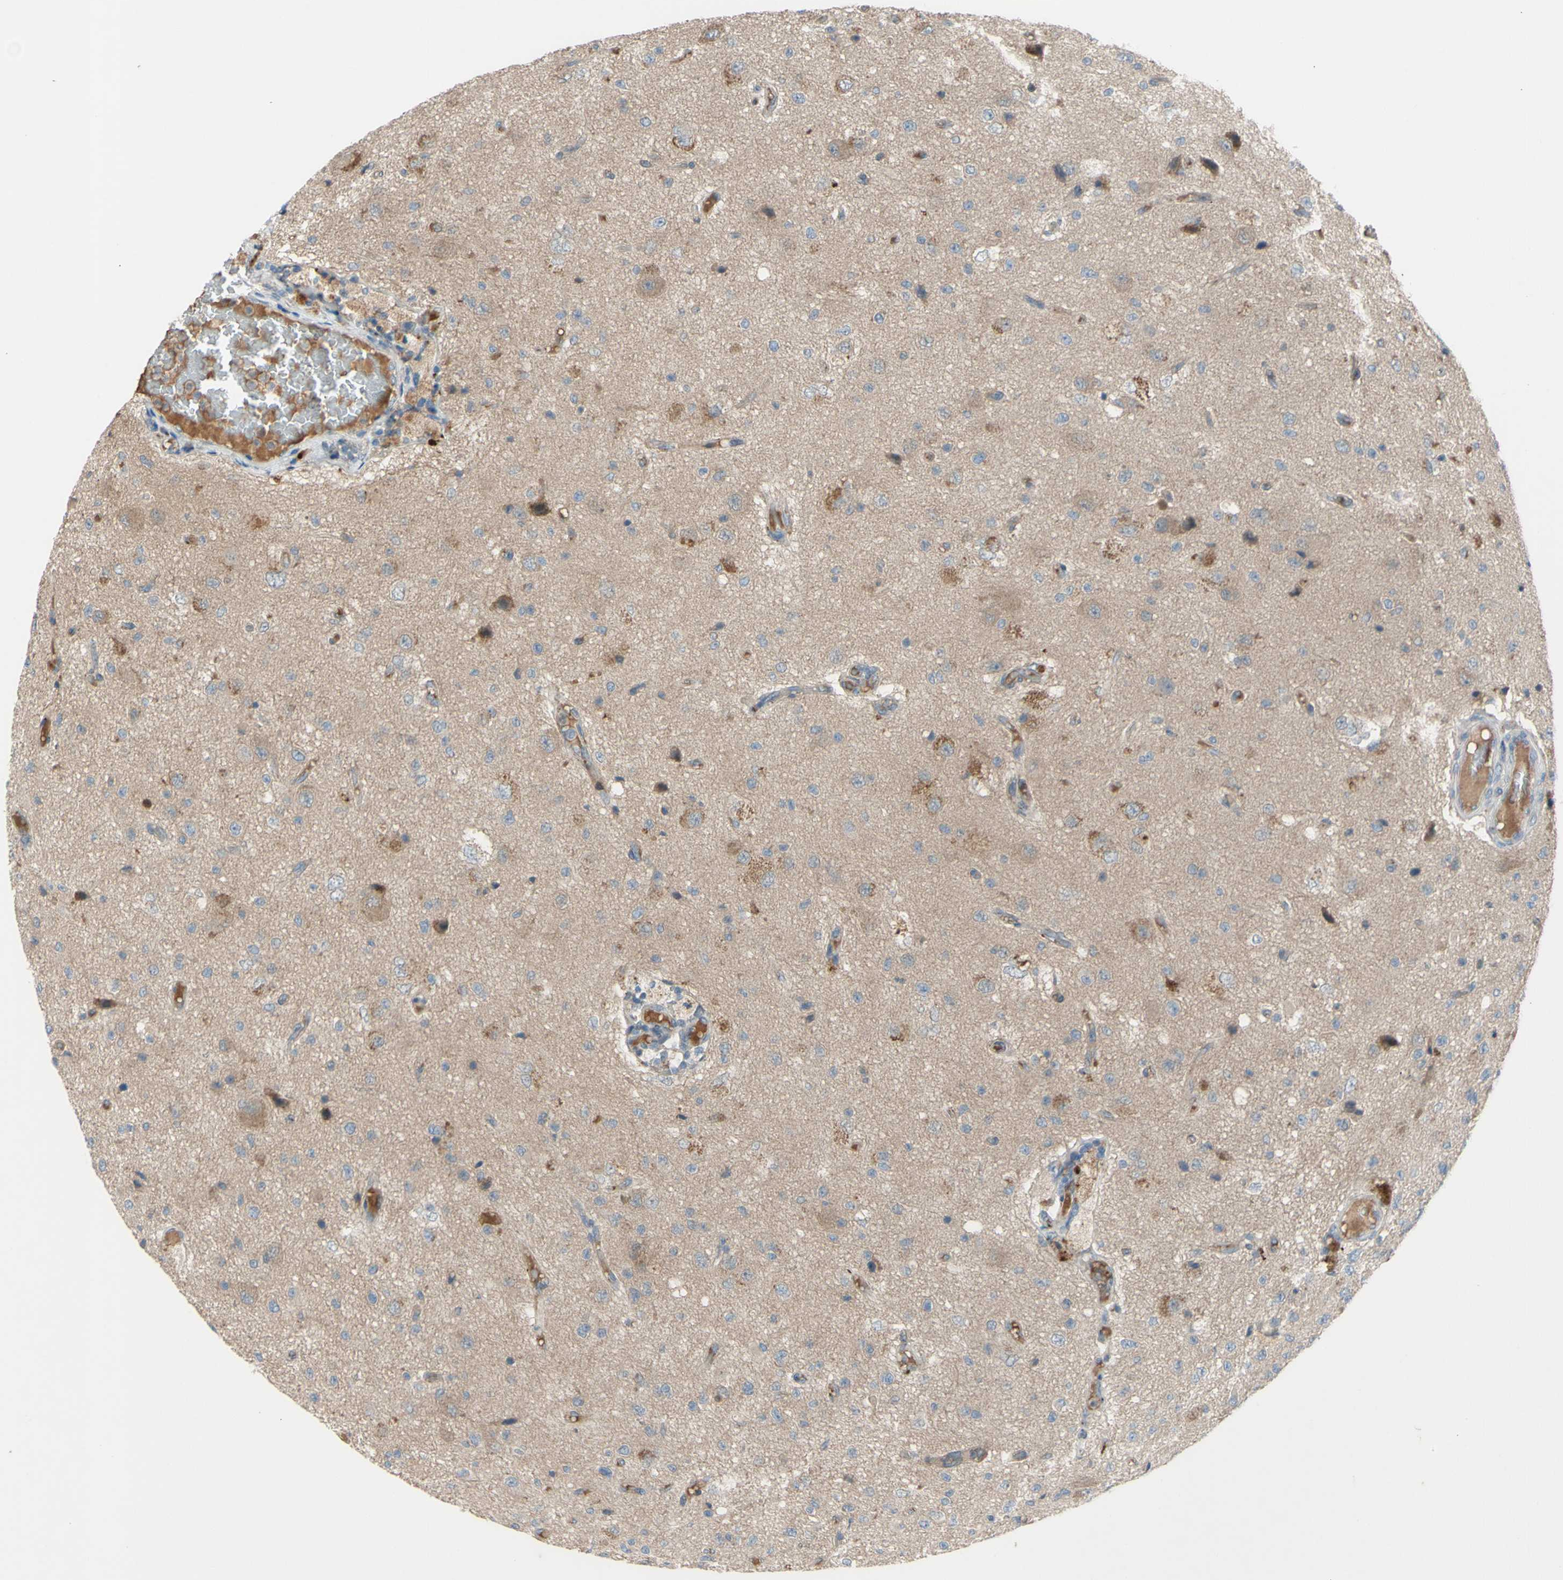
{"staining": {"intensity": "weak", "quantity": "25%-75%", "location": "cytoplasmic/membranous"}, "tissue": "glioma", "cell_type": "Tumor cells", "image_type": "cancer", "snomed": [{"axis": "morphology", "description": "Glioma, malignant, High grade"}, {"axis": "topography", "description": "pancreas cauda"}], "caption": "High-grade glioma (malignant) was stained to show a protein in brown. There is low levels of weak cytoplasmic/membranous expression in approximately 25%-75% of tumor cells.", "gene": "AFP", "patient": {"sex": "male", "age": 60}}